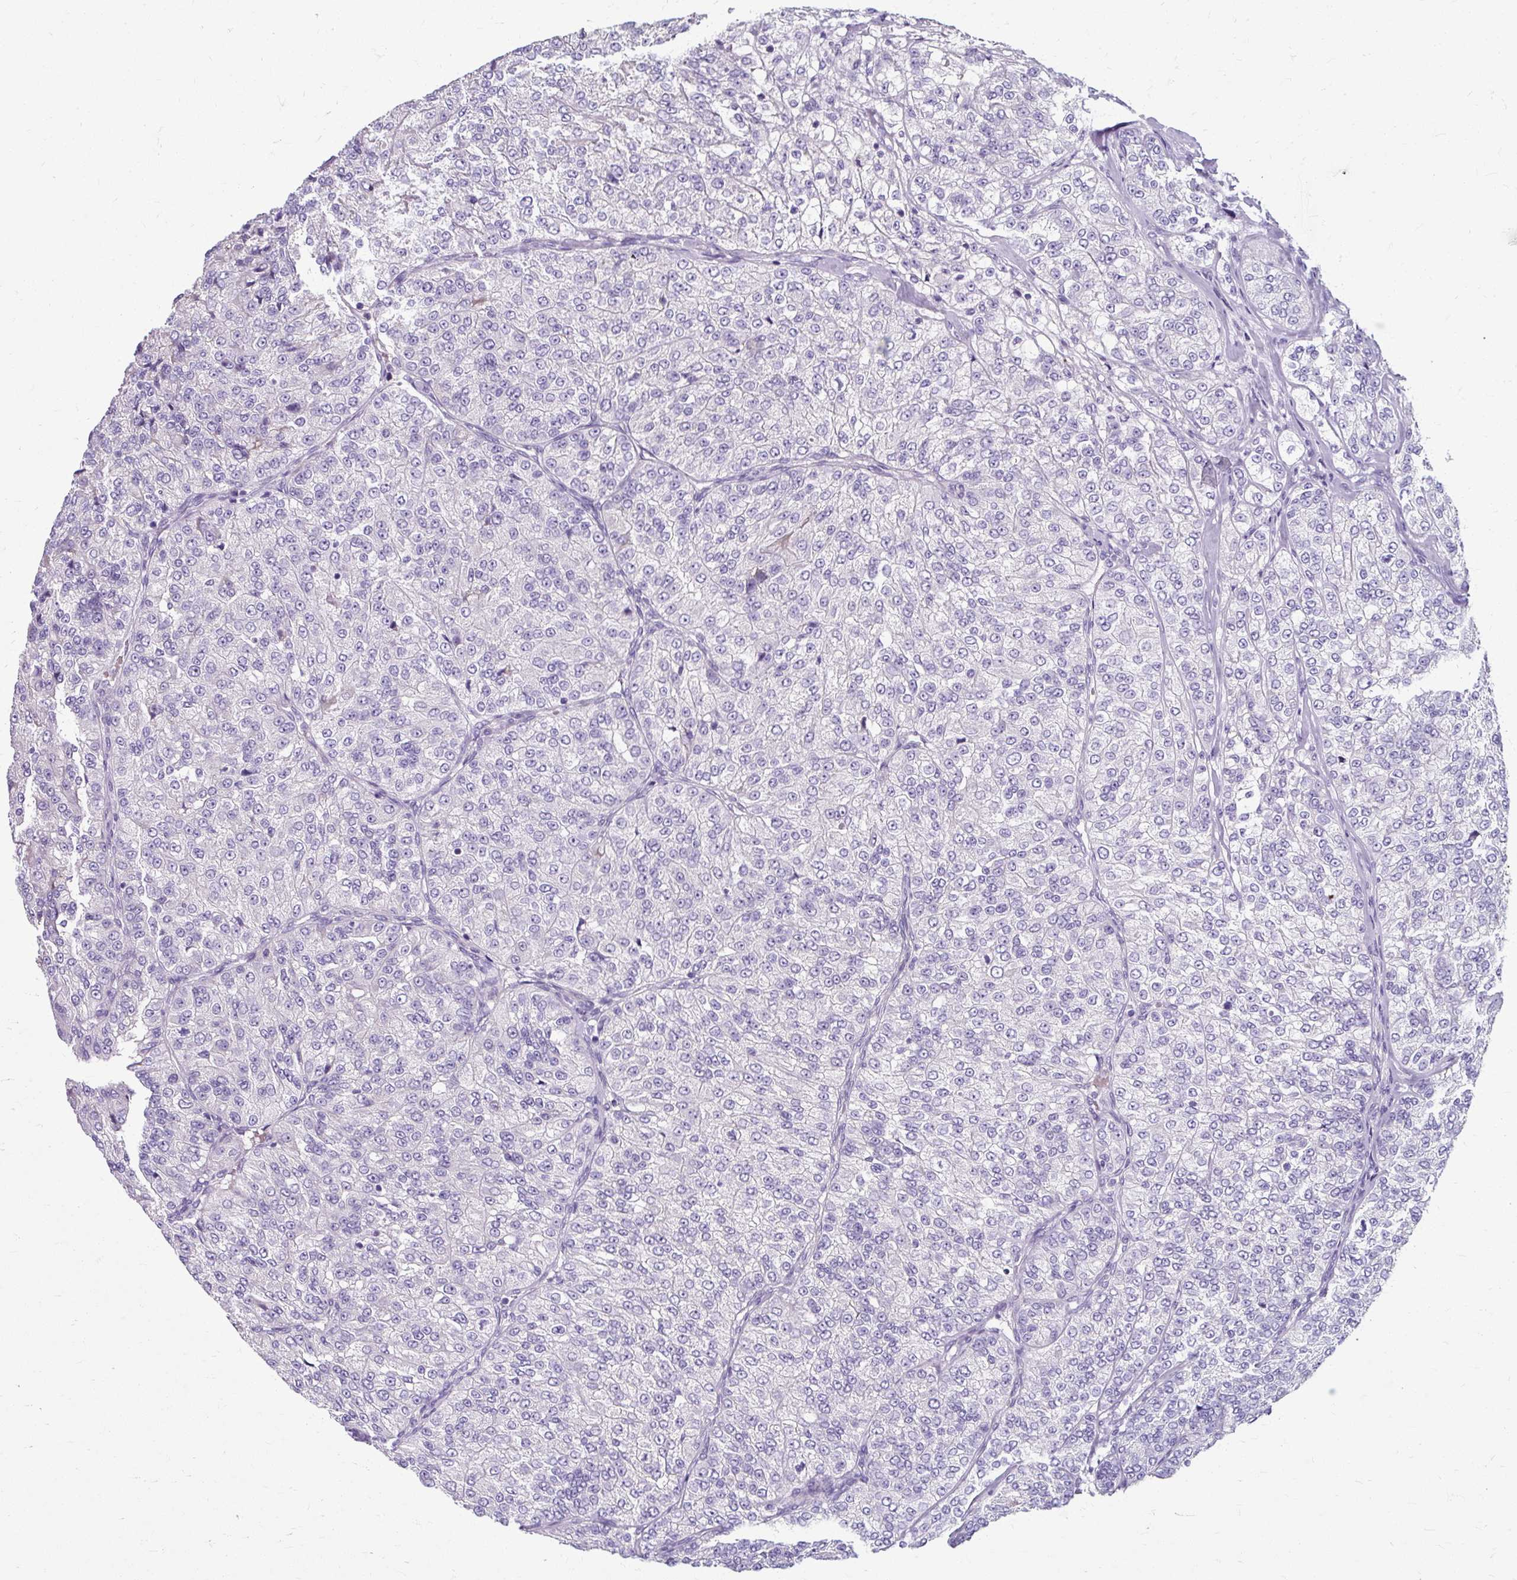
{"staining": {"intensity": "negative", "quantity": "none", "location": "none"}, "tissue": "renal cancer", "cell_type": "Tumor cells", "image_type": "cancer", "snomed": [{"axis": "morphology", "description": "Adenocarcinoma, NOS"}, {"axis": "topography", "description": "Kidney"}], "caption": "Immunohistochemical staining of human adenocarcinoma (renal) shows no significant positivity in tumor cells.", "gene": "ZNF555", "patient": {"sex": "female", "age": 63}}